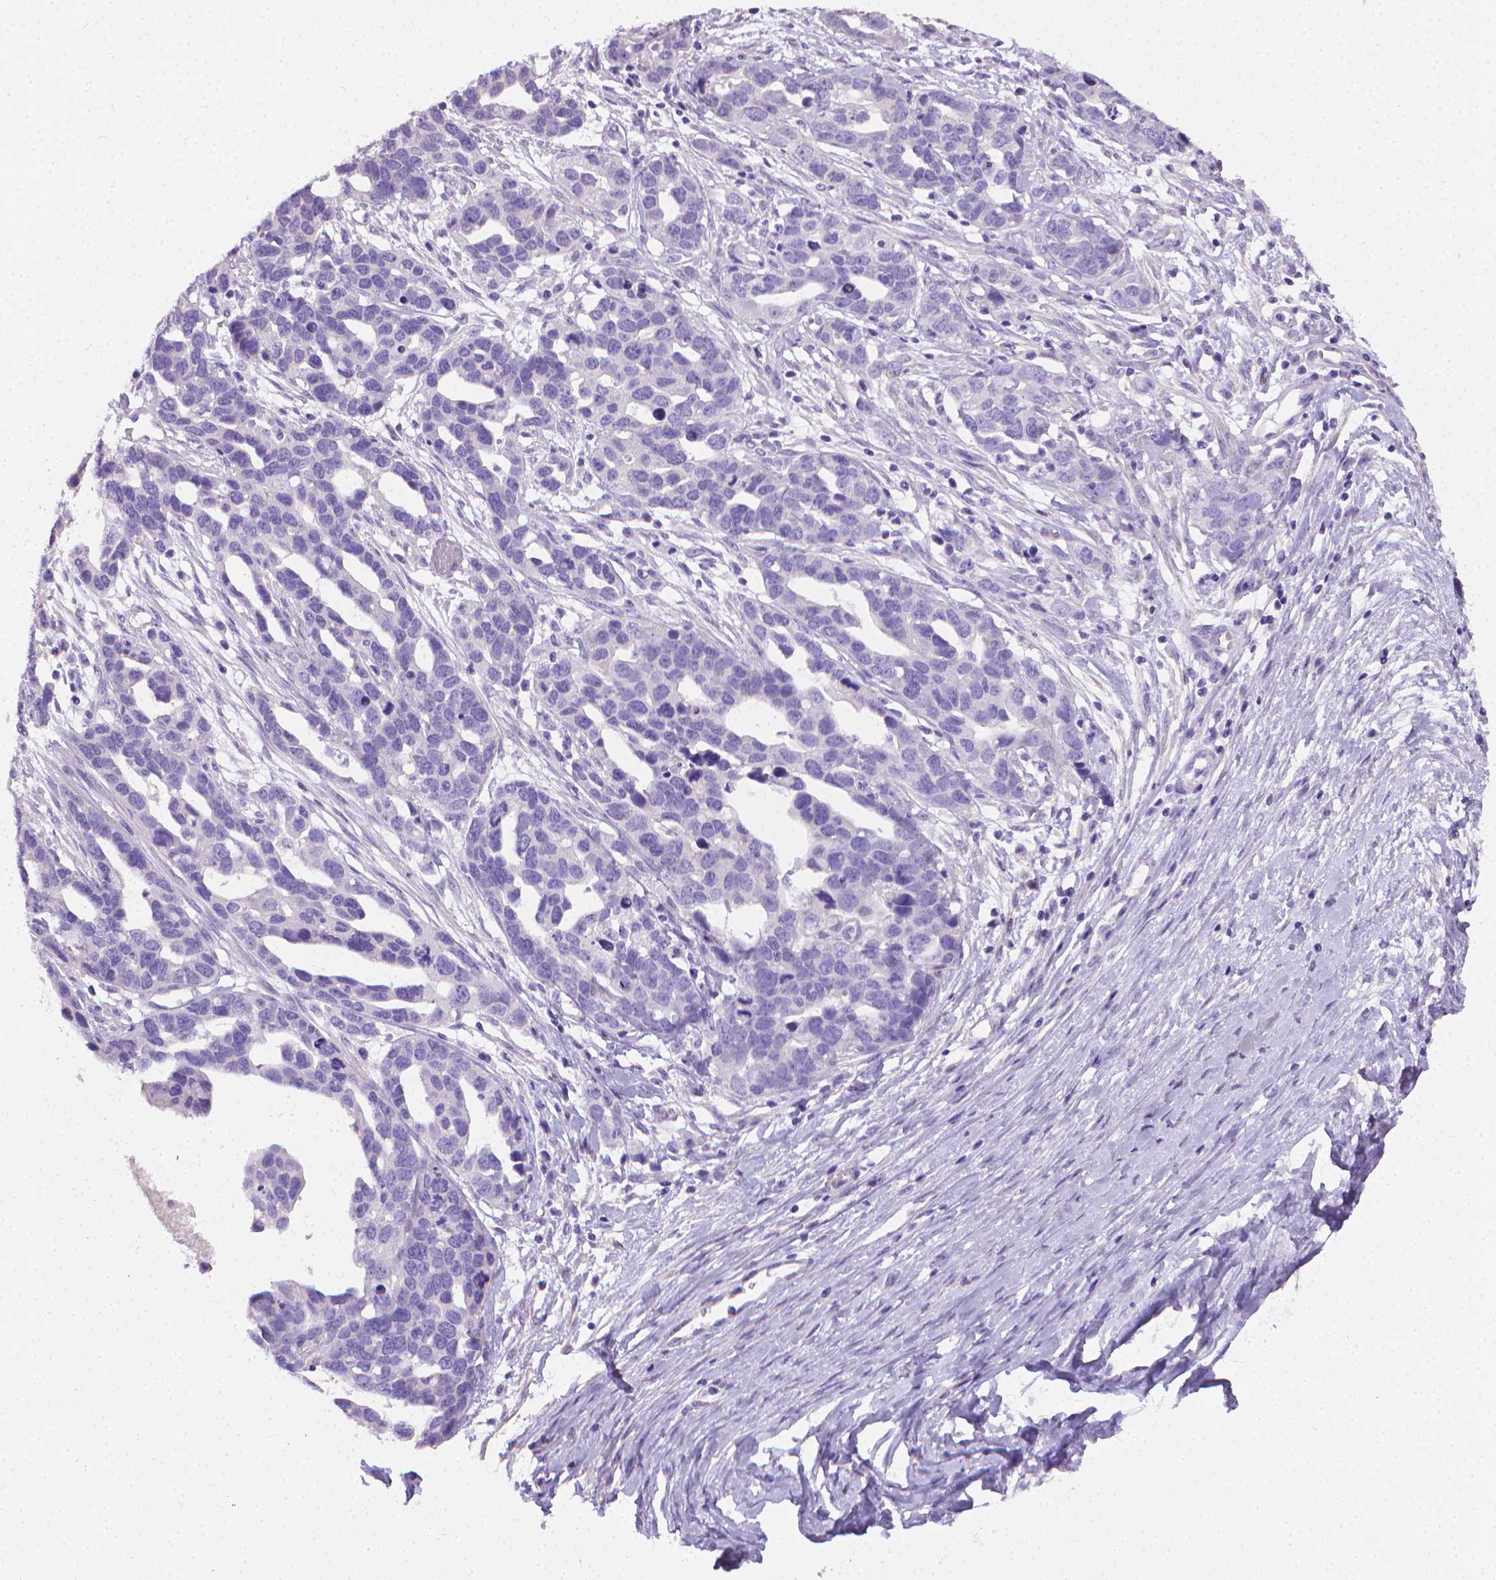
{"staining": {"intensity": "negative", "quantity": "none", "location": "none"}, "tissue": "ovarian cancer", "cell_type": "Tumor cells", "image_type": "cancer", "snomed": [{"axis": "morphology", "description": "Cystadenocarcinoma, serous, NOS"}, {"axis": "topography", "description": "Ovary"}], "caption": "Immunohistochemistry (IHC) of ovarian cancer (serous cystadenocarcinoma) demonstrates no positivity in tumor cells.", "gene": "PNMA2", "patient": {"sex": "female", "age": 54}}